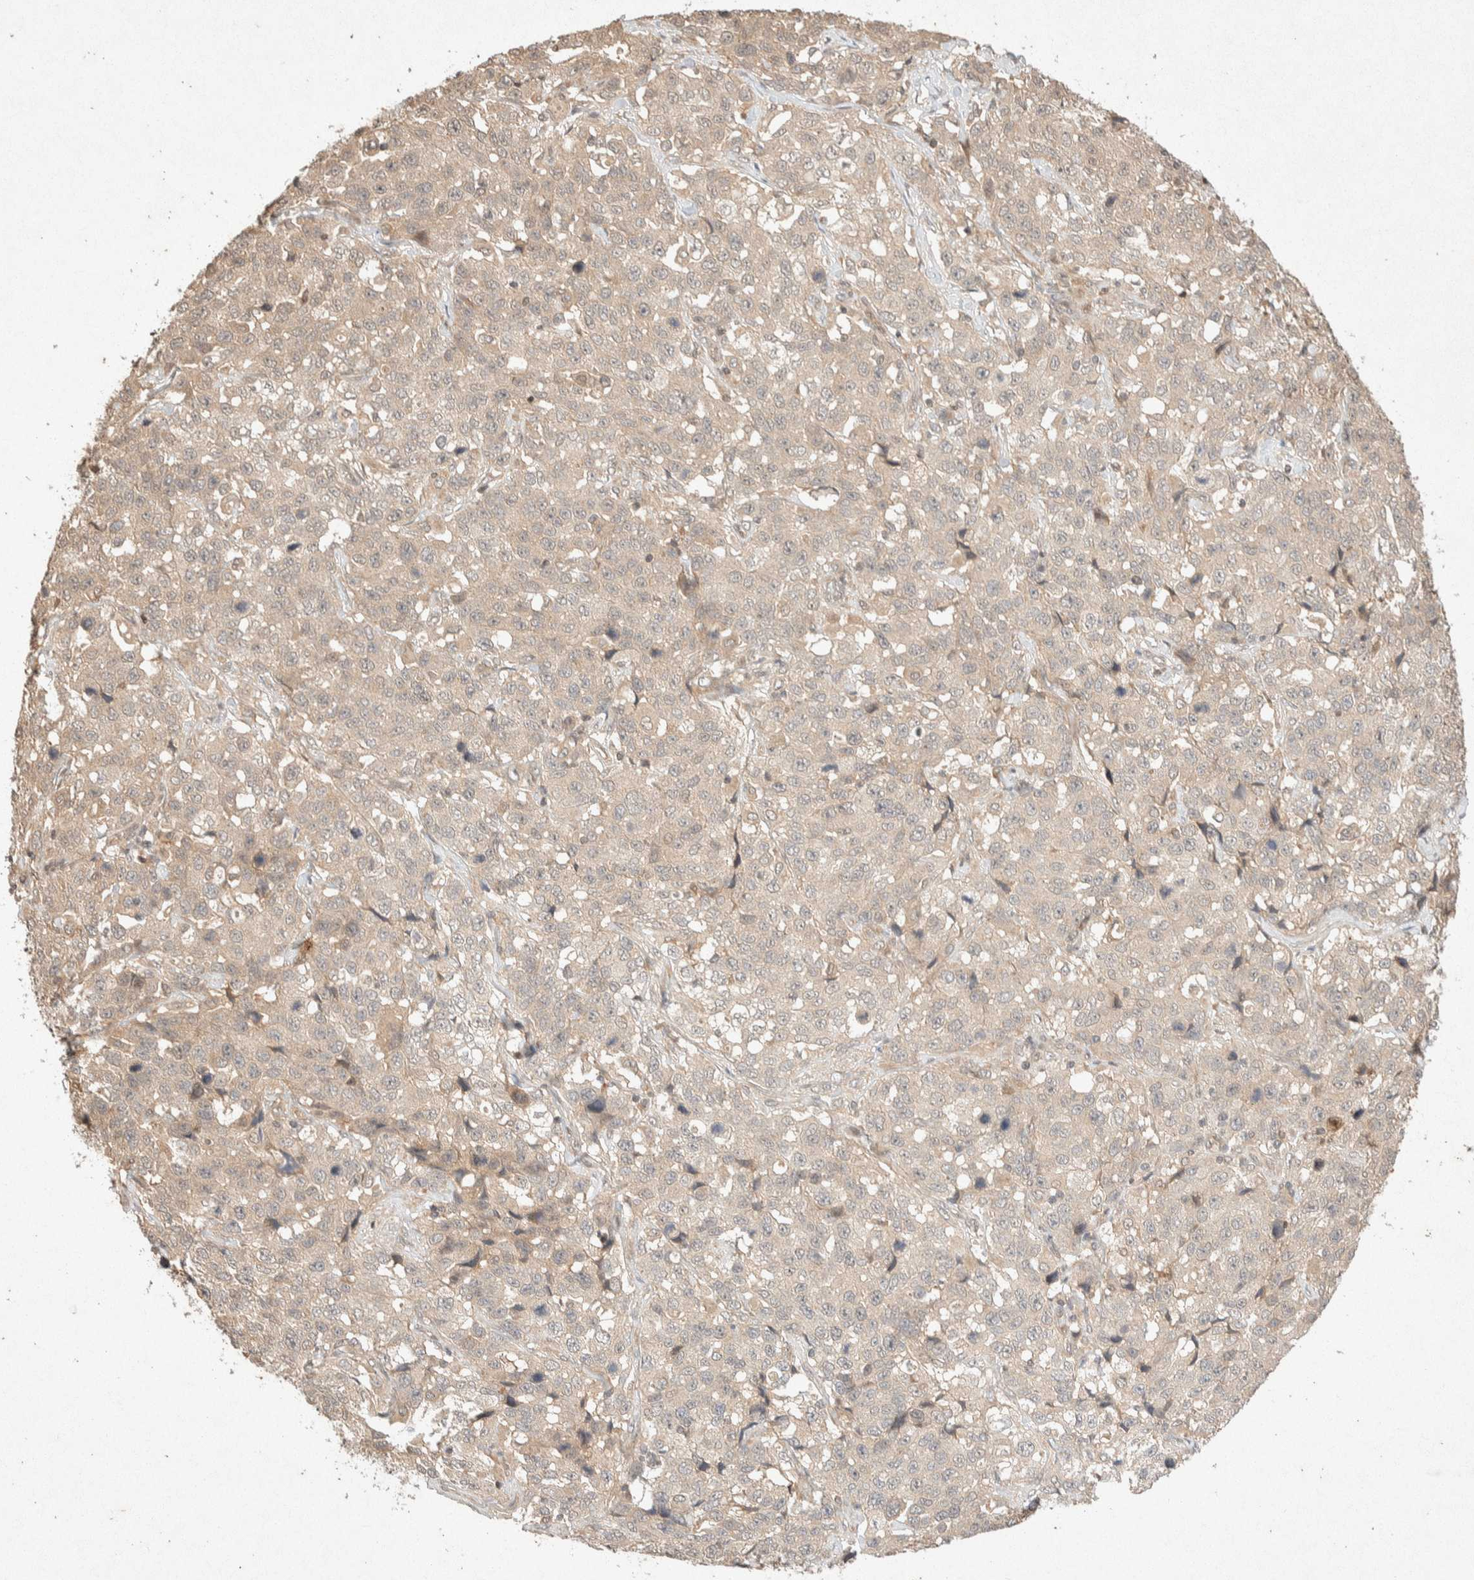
{"staining": {"intensity": "weak", "quantity": "<25%", "location": "cytoplasmic/membranous"}, "tissue": "stomach cancer", "cell_type": "Tumor cells", "image_type": "cancer", "snomed": [{"axis": "morphology", "description": "Normal tissue, NOS"}, {"axis": "morphology", "description": "Adenocarcinoma, NOS"}, {"axis": "topography", "description": "Stomach"}], "caption": "Immunohistochemistry (IHC) histopathology image of neoplastic tissue: human stomach cancer stained with DAB (3,3'-diaminobenzidine) reveals no significant protein expression in tumor cells.", "gene": "THRA", "patient": {"sex": "male", "age": 48}}